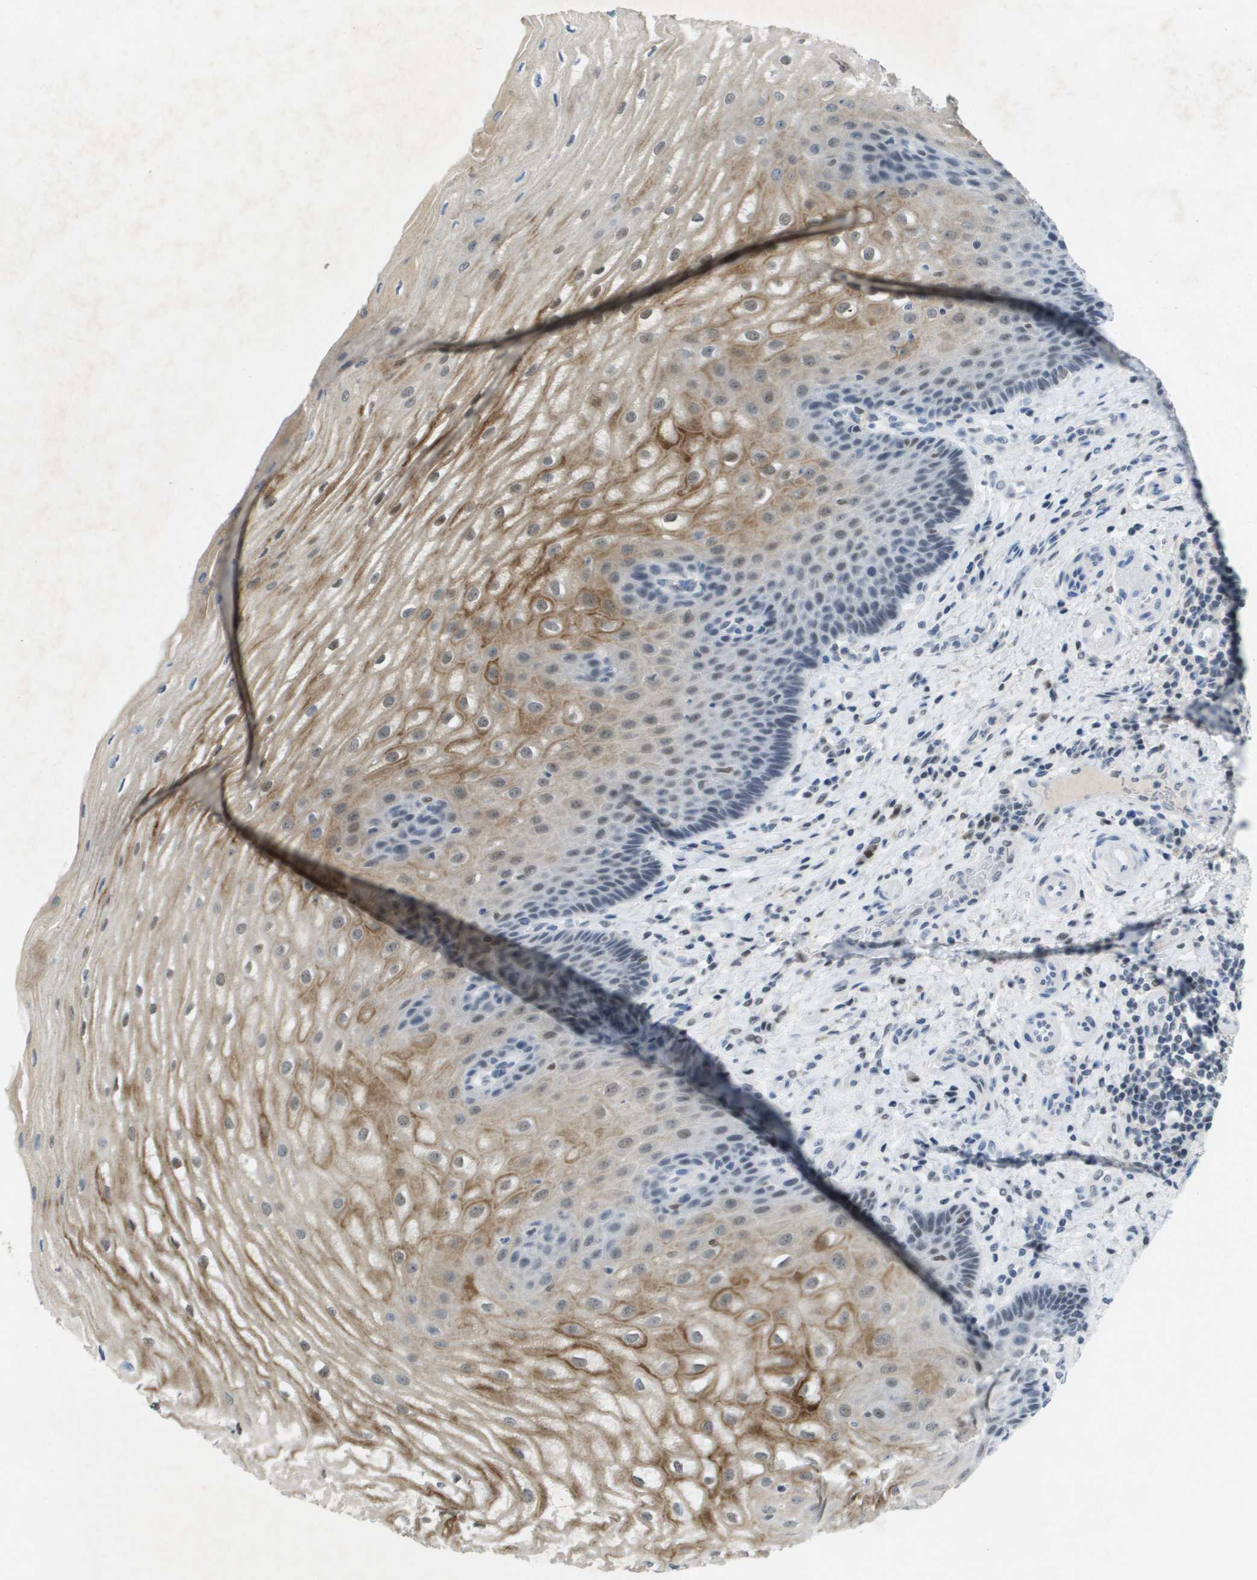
{"staining": {"intensity": "moderate", "quantity": "<25%", "location": "cytoplasmic/membranous"}, "tissue": "esophagus", "cell_type": "Squamous epithelial cells", "image_type": "normal", "snomed": [{"axis": "morphology", "description": "Normal tissue, NOS"}, {"axis": "topography", "description": "Esophagus"}], "caption": "Protein expression analysis of normal human esophagus reveals moderate cytoplasmic/membranous positivity in about <25% of squamous epithelial cells.", "gene": "TP53RK", "patient": {"sex": "male", "age": 54}}